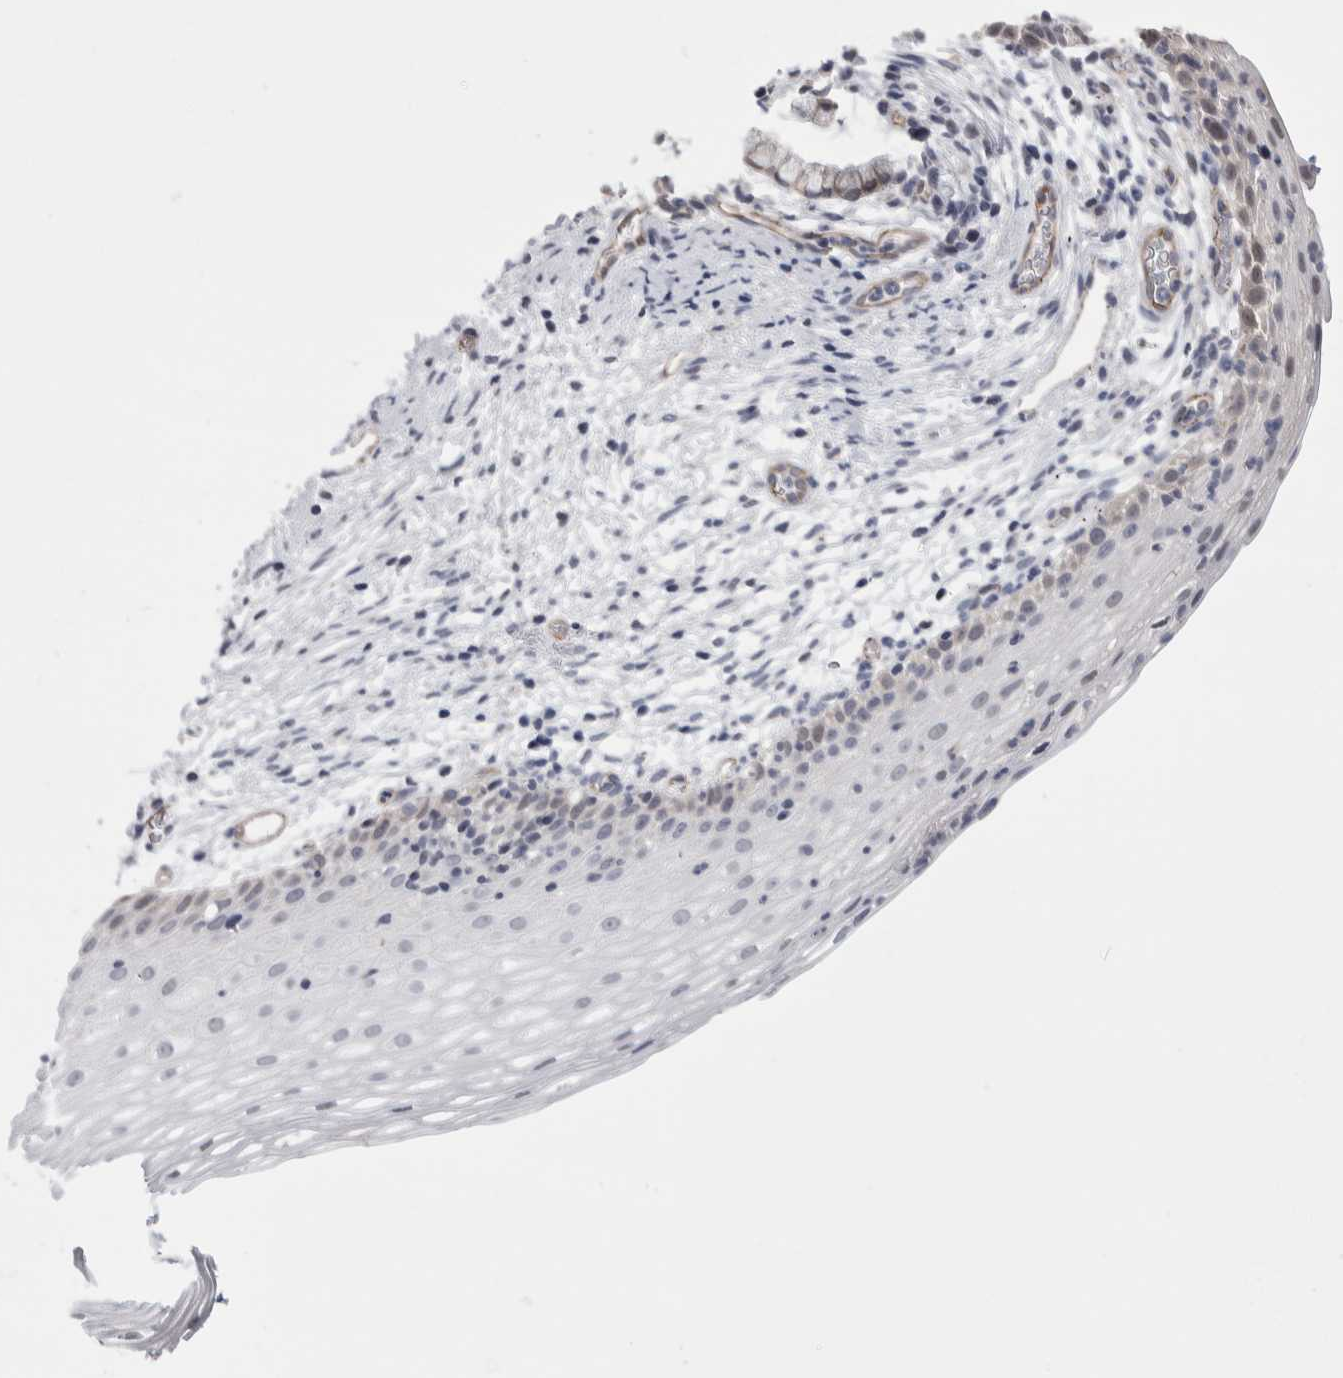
{"staining": {"intensity": "weak", "quantity": "<25%", "location": "nuclear"}, "tissue": "cervix", "cell_type": "Squamous epithelial cells", "image_type": "normal", "snomed": [{"axis": "morphology", "description": "Normal tissue, NOS"}, {"axis": "topography", "description": "Cervix"}], "caption": "DAB (3,3'-diaminobenzidine) immunohistochemical staining of benign cervix demonstrates no significant positivity in squamous epithelial cells.", "gene": "ZBTB49", "patient": {"sex": "female", "age": 72}}